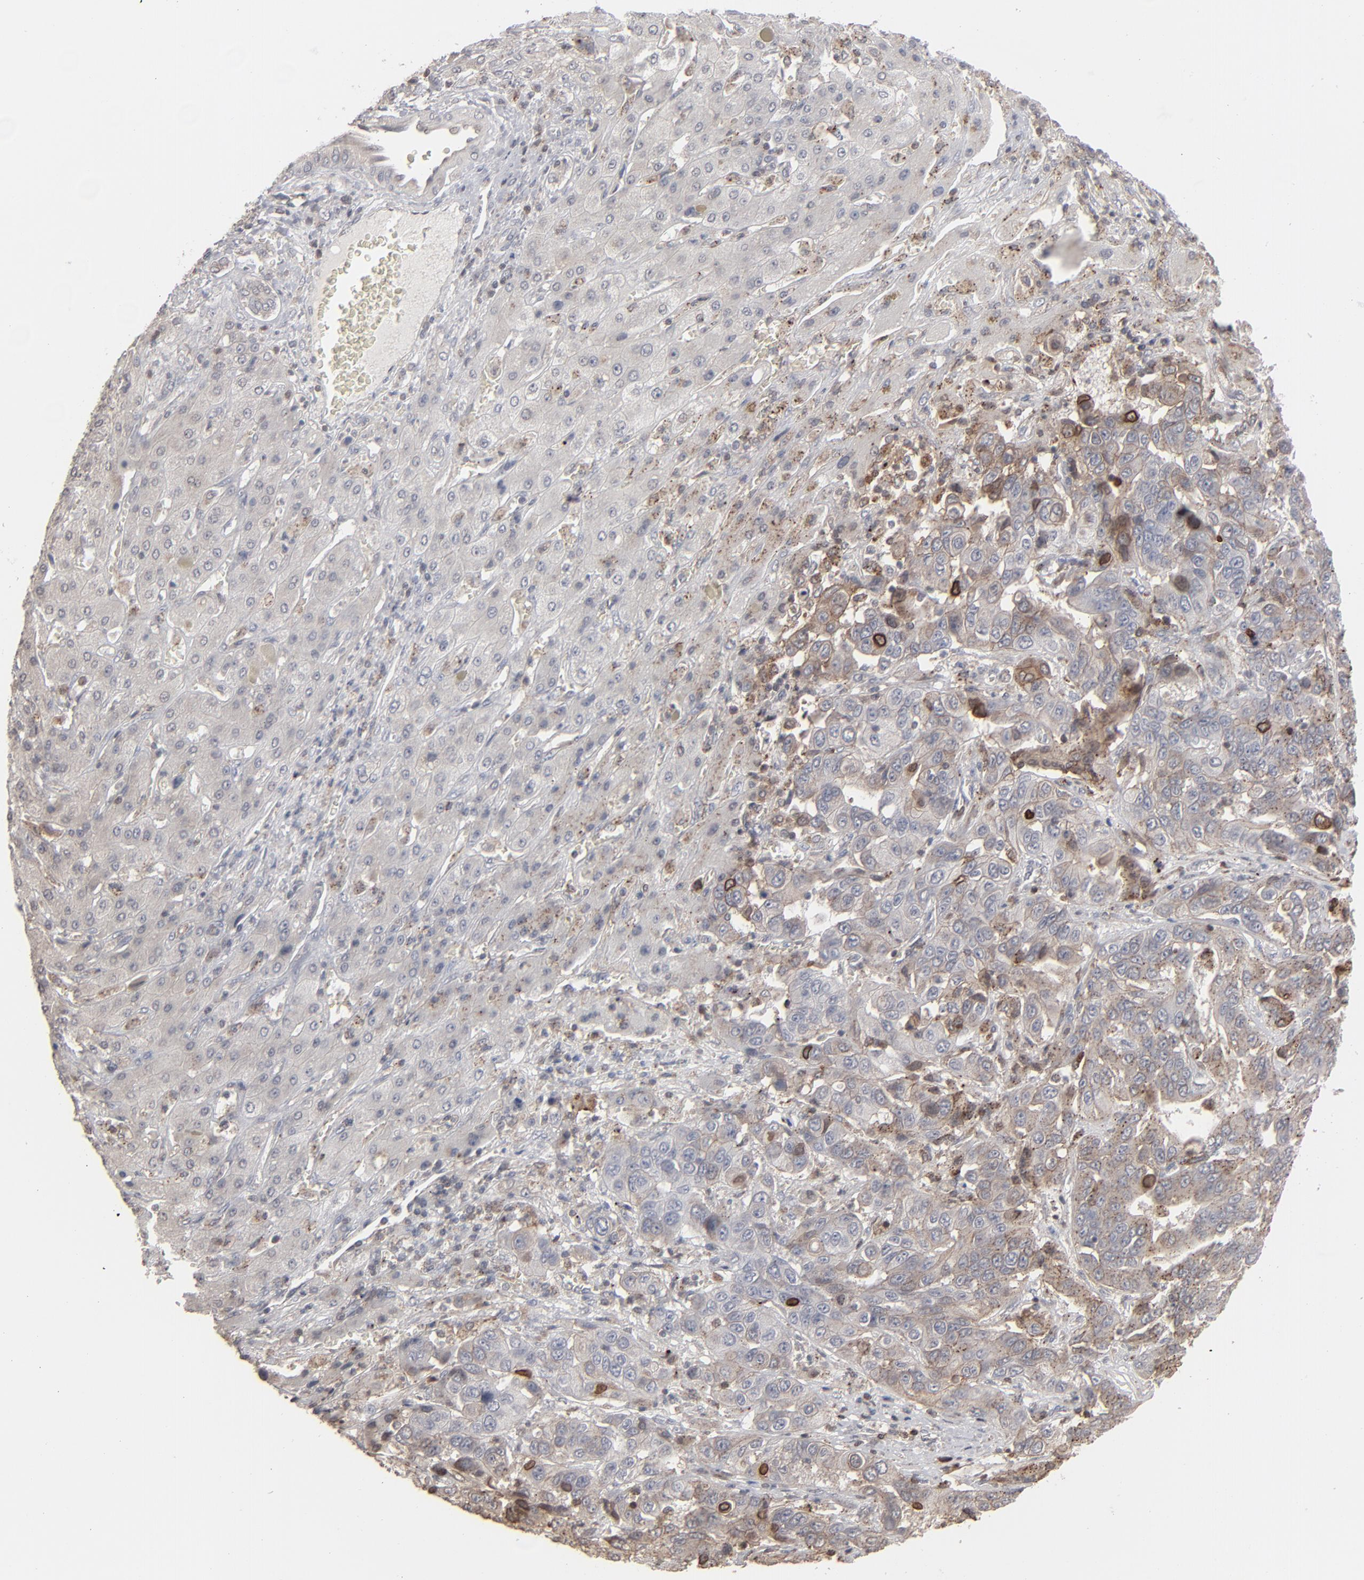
{"staining": {"intensity": "moderate", "quantity": "25%-75%", "location": "cytoplasmic/membranous"}, "tissue": "liver cancer", "cell_type": "Tumor cells", "image_type": "cancer", "snomed": [{"axis": "morphology", "description": "Cholangiocarcinoma"}, {"axis": "topography", "description": "Liver"}], "caption": "DAB (3,3'-diaminobenzidine) immunohistochemical staining of human liver cholangiocarcinoma shows moderate cytoplasmic/membranous protein staining in approximately 25%-75% of tumor cells.", "gene": "STAT4", "patient": {"sex": "female", "age": 52}}